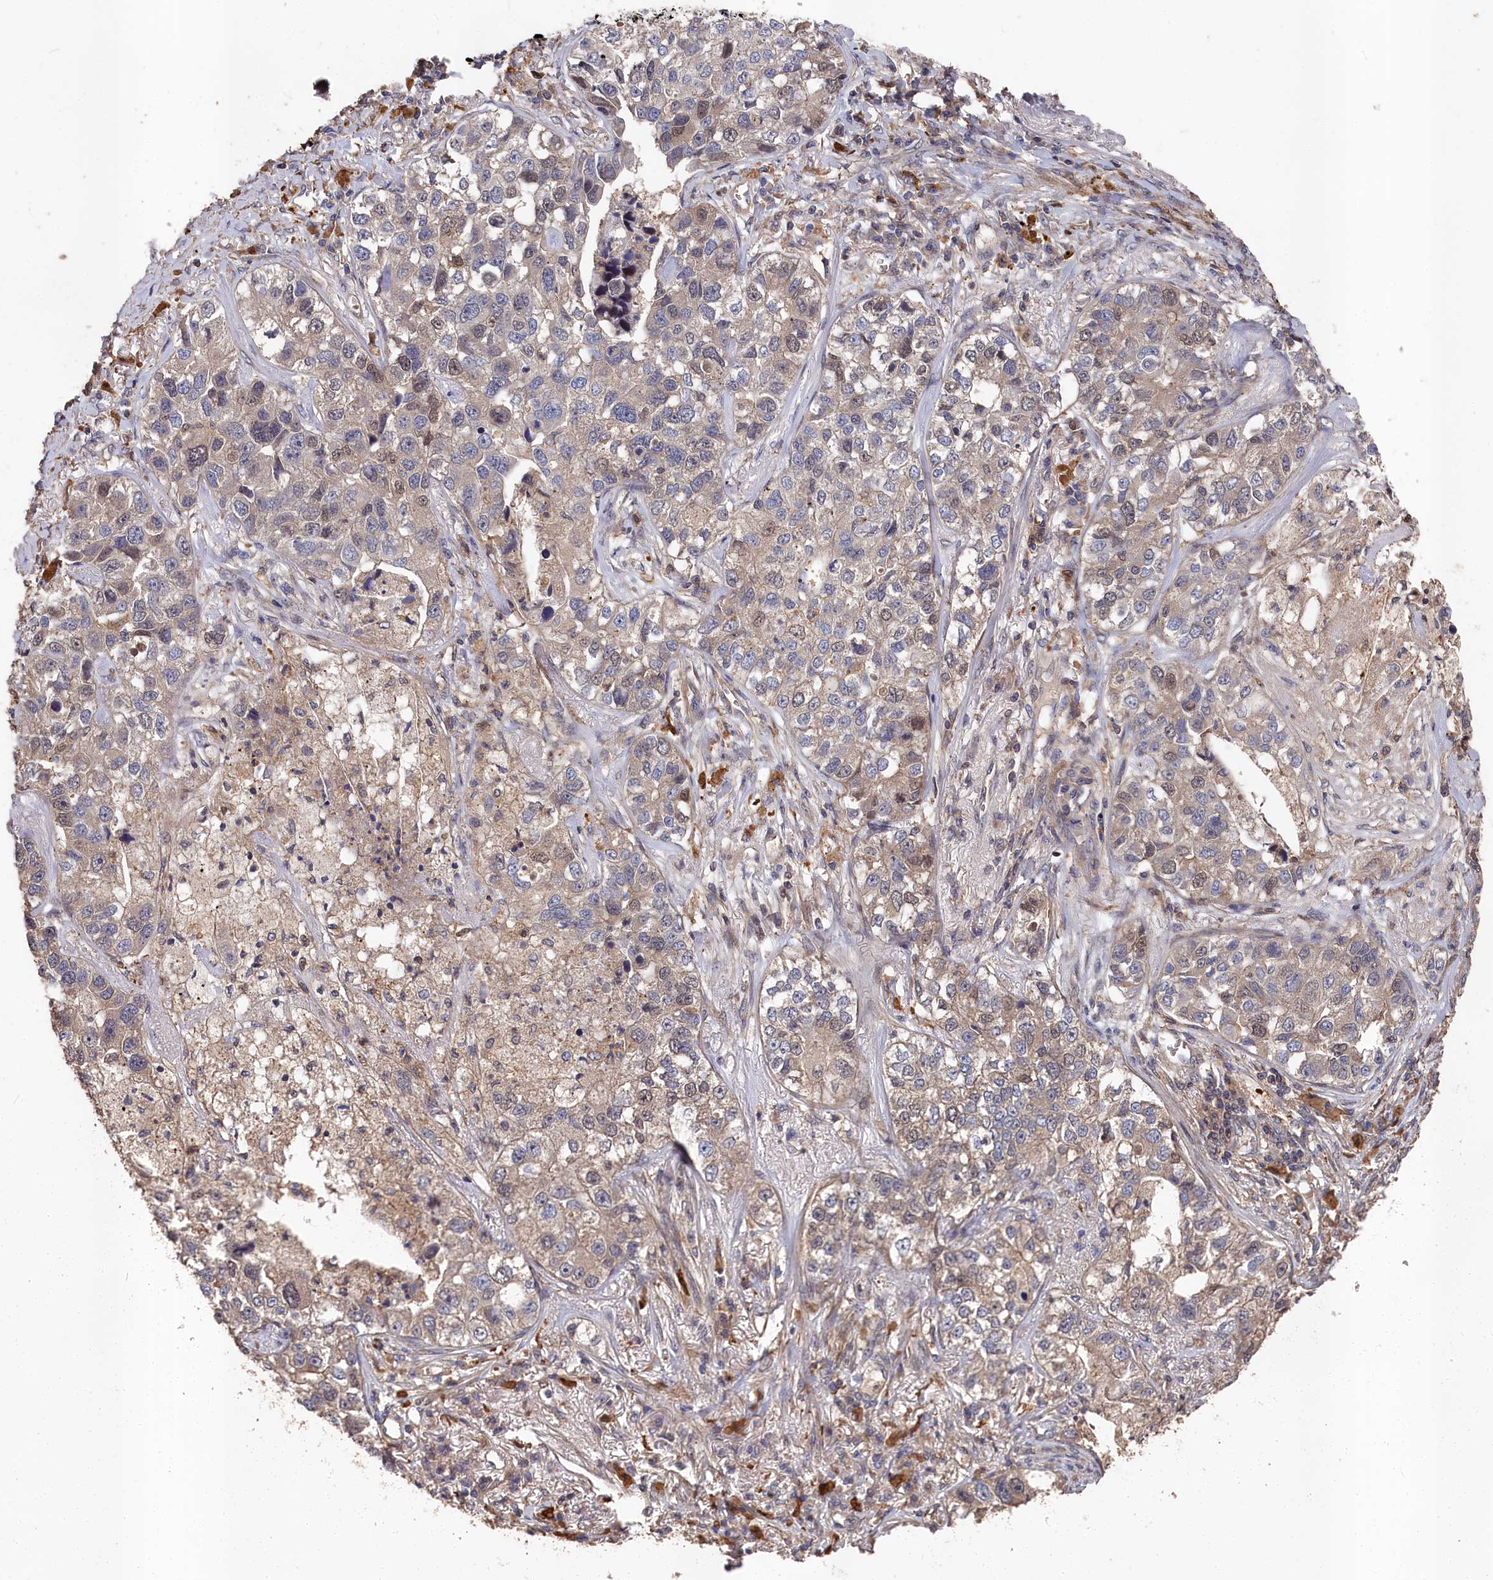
{"staining": {"intensity": "weak", "quantity": "<25%", "location": "cytoplasmic/membranous"}, "tissue": "lung cancer", "cell_type": "Tumor cells", "image_type": "cancer", "snomed": [{"axis": "morphology", "description": "Adenocarcinoma, NOS"}, {"axis": "topography", "description": "Lung"}], "caption": "Lung cancer stained for a protein using IHC reveals no expression tumor cells.", "gene": "RMI2", "patient": {"sex": "male", "age": 49}}